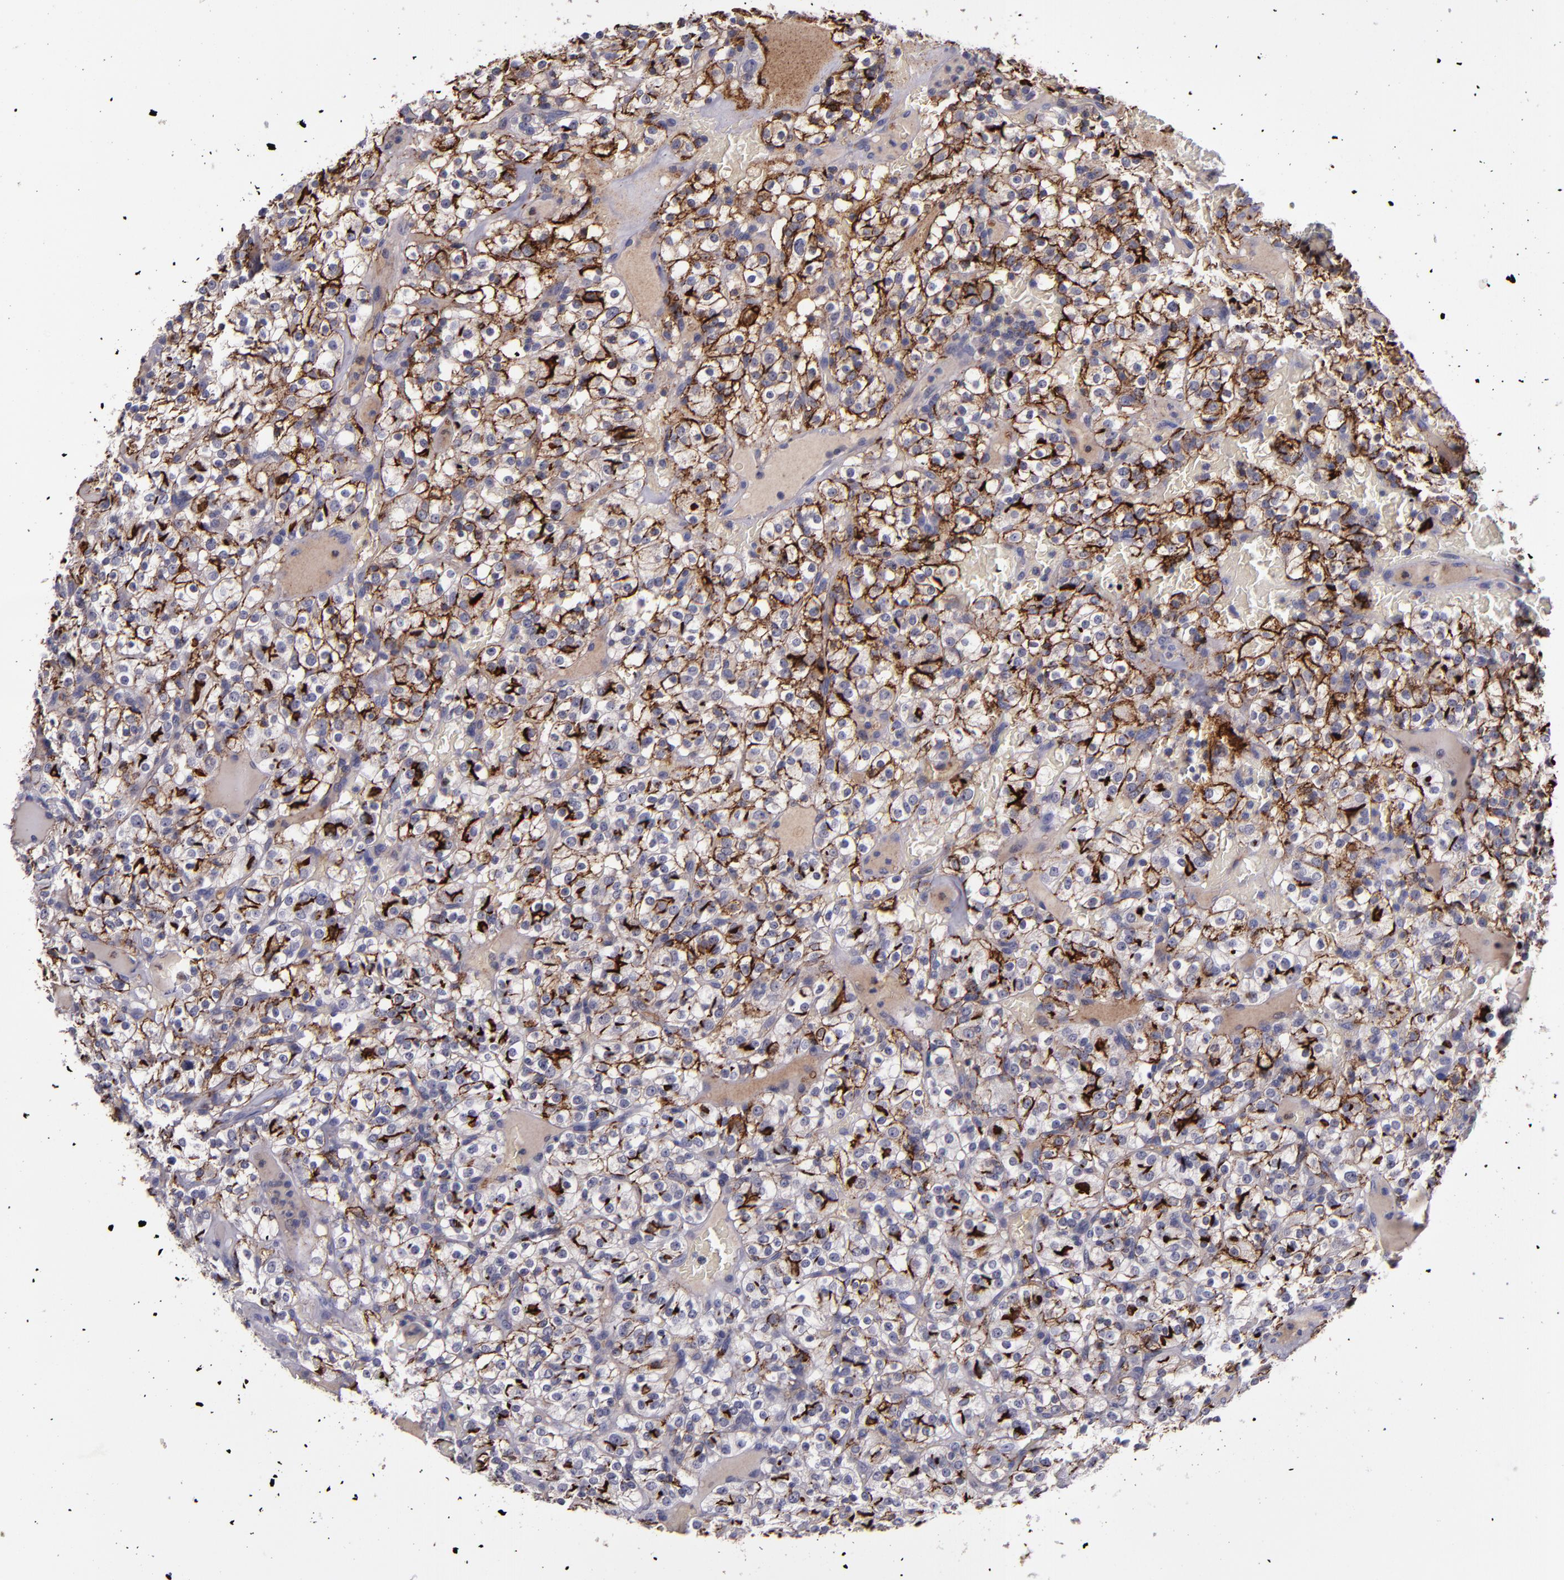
{"staining": {"intensity": "strong", "quantity": "25%-75%", "location": "cytoplasmic/membranous"}, "tissue": "renal cancer", "cell_type": "Tumor cells", "image_type": "cancer", "snomed": [{"axis": "morphology", "description": "Normal tissue, NOS"}, {"axis": "morphology", "description": "Adenocarcinoma, NOS"}, {"axis": "topography", "description": "Kidney"}], "caption": "Renal cancer (adenocarcinoma) stained with immunohistochemistry (IHC) reveals strong cytoplasmic/membranous staining in about 25%-75% of tumor cells.", "gene": "MFGE8", "patient": {"sex": "female", "age": 72}}